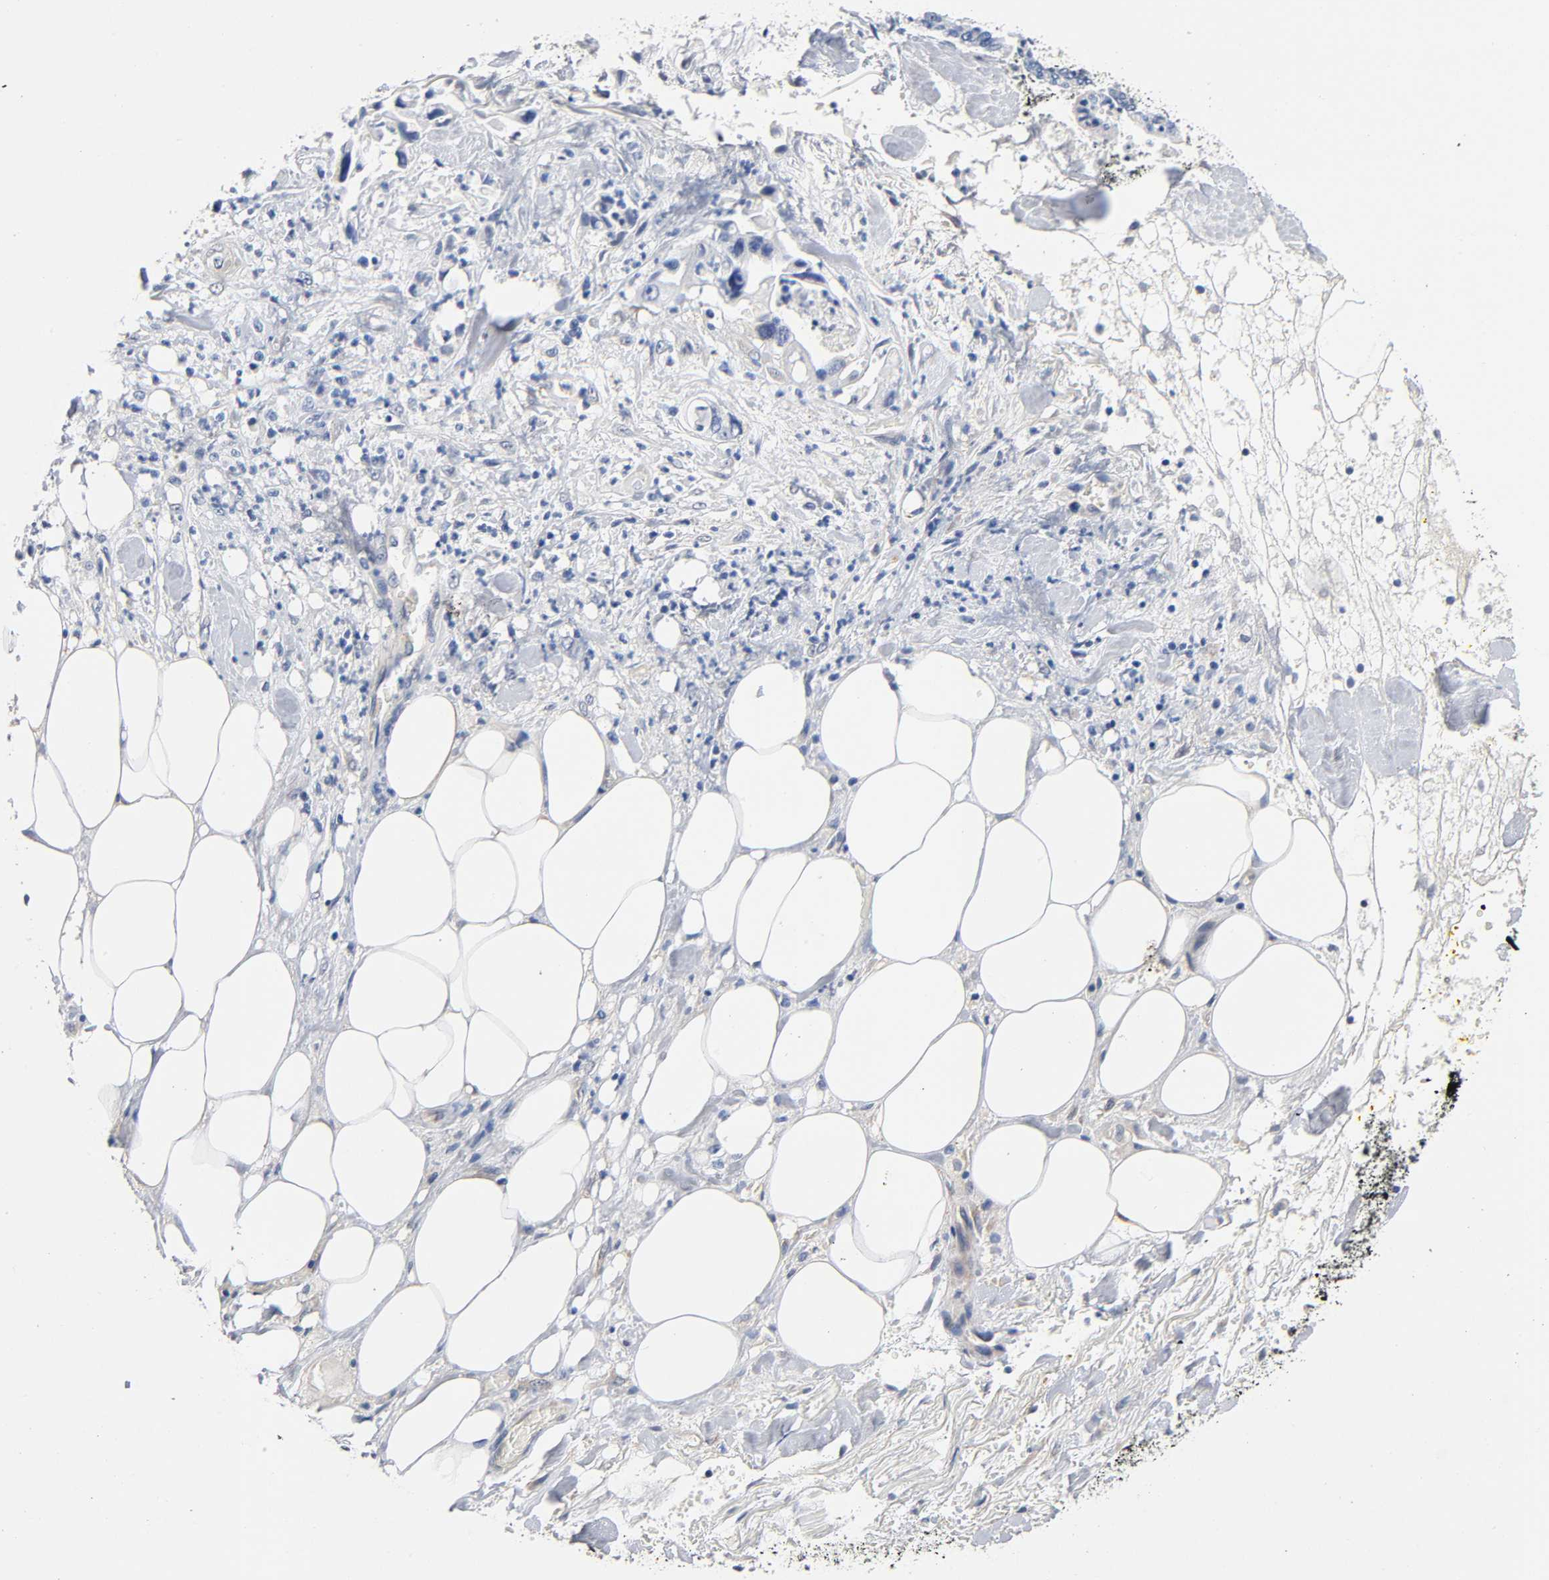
{"staining": {"intensity": "weak", "quantity": "<25%", "location": "cytoplasmic/membranous"}, "tissue": "pancreatic cancer", "cell_type": "Tumor cells", "image_type": "cancer", "snomed": [{"axis": "morphology", "description": "Adenocarcinoma, NOS"}, {"axis": "topography", "description": "Pancreas"}], "caption": "Protein analysis of pancreatic cancer displays no significant expression in tumor cells.", "gene": "TNC", "patient": {"sex": "male", "age": 70}}